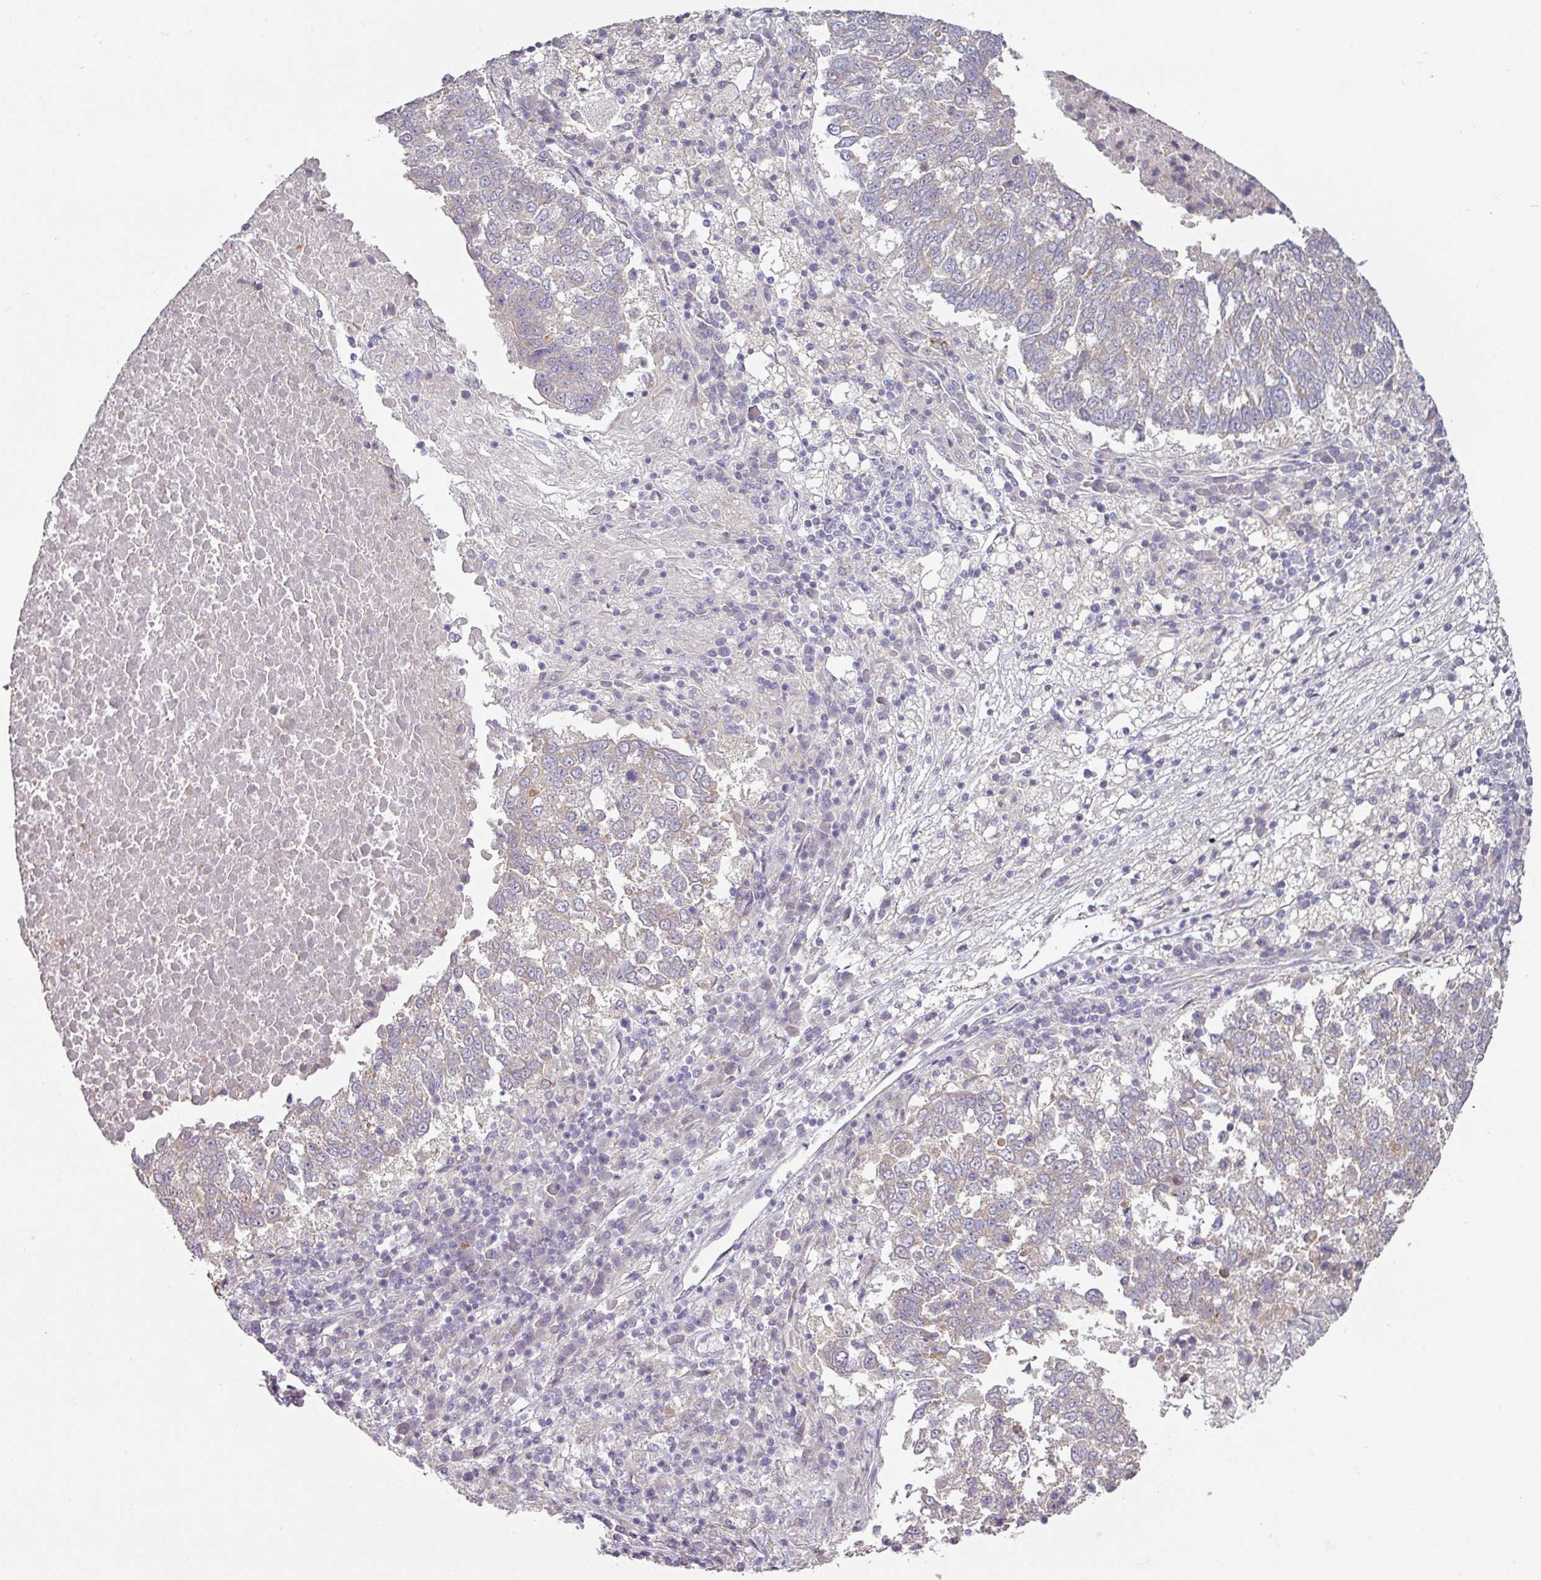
{"staining": {"intensity": "negative", "quantity": "none", "location": "none"}, "tissue": "lung cancer", "cell_type": "Tumor cells", "image_type": "cancer", "snomed": [{"axis": "morphology", "description": "Squamous cell carcinoma, NOS"}, {"axis": "topography", "description": "Lung"}], "caption": "High power microscopy photomicrograph of an immunohistochemistry histopathology image of lung squamous cell carcinoma, revealing no significant staining in tumor cells. (Brightfield microscopy of DAB immunohistochemistry at high magnification).", "gene": "MTMR14", "patient": {"sex": "male", "age": 73}}